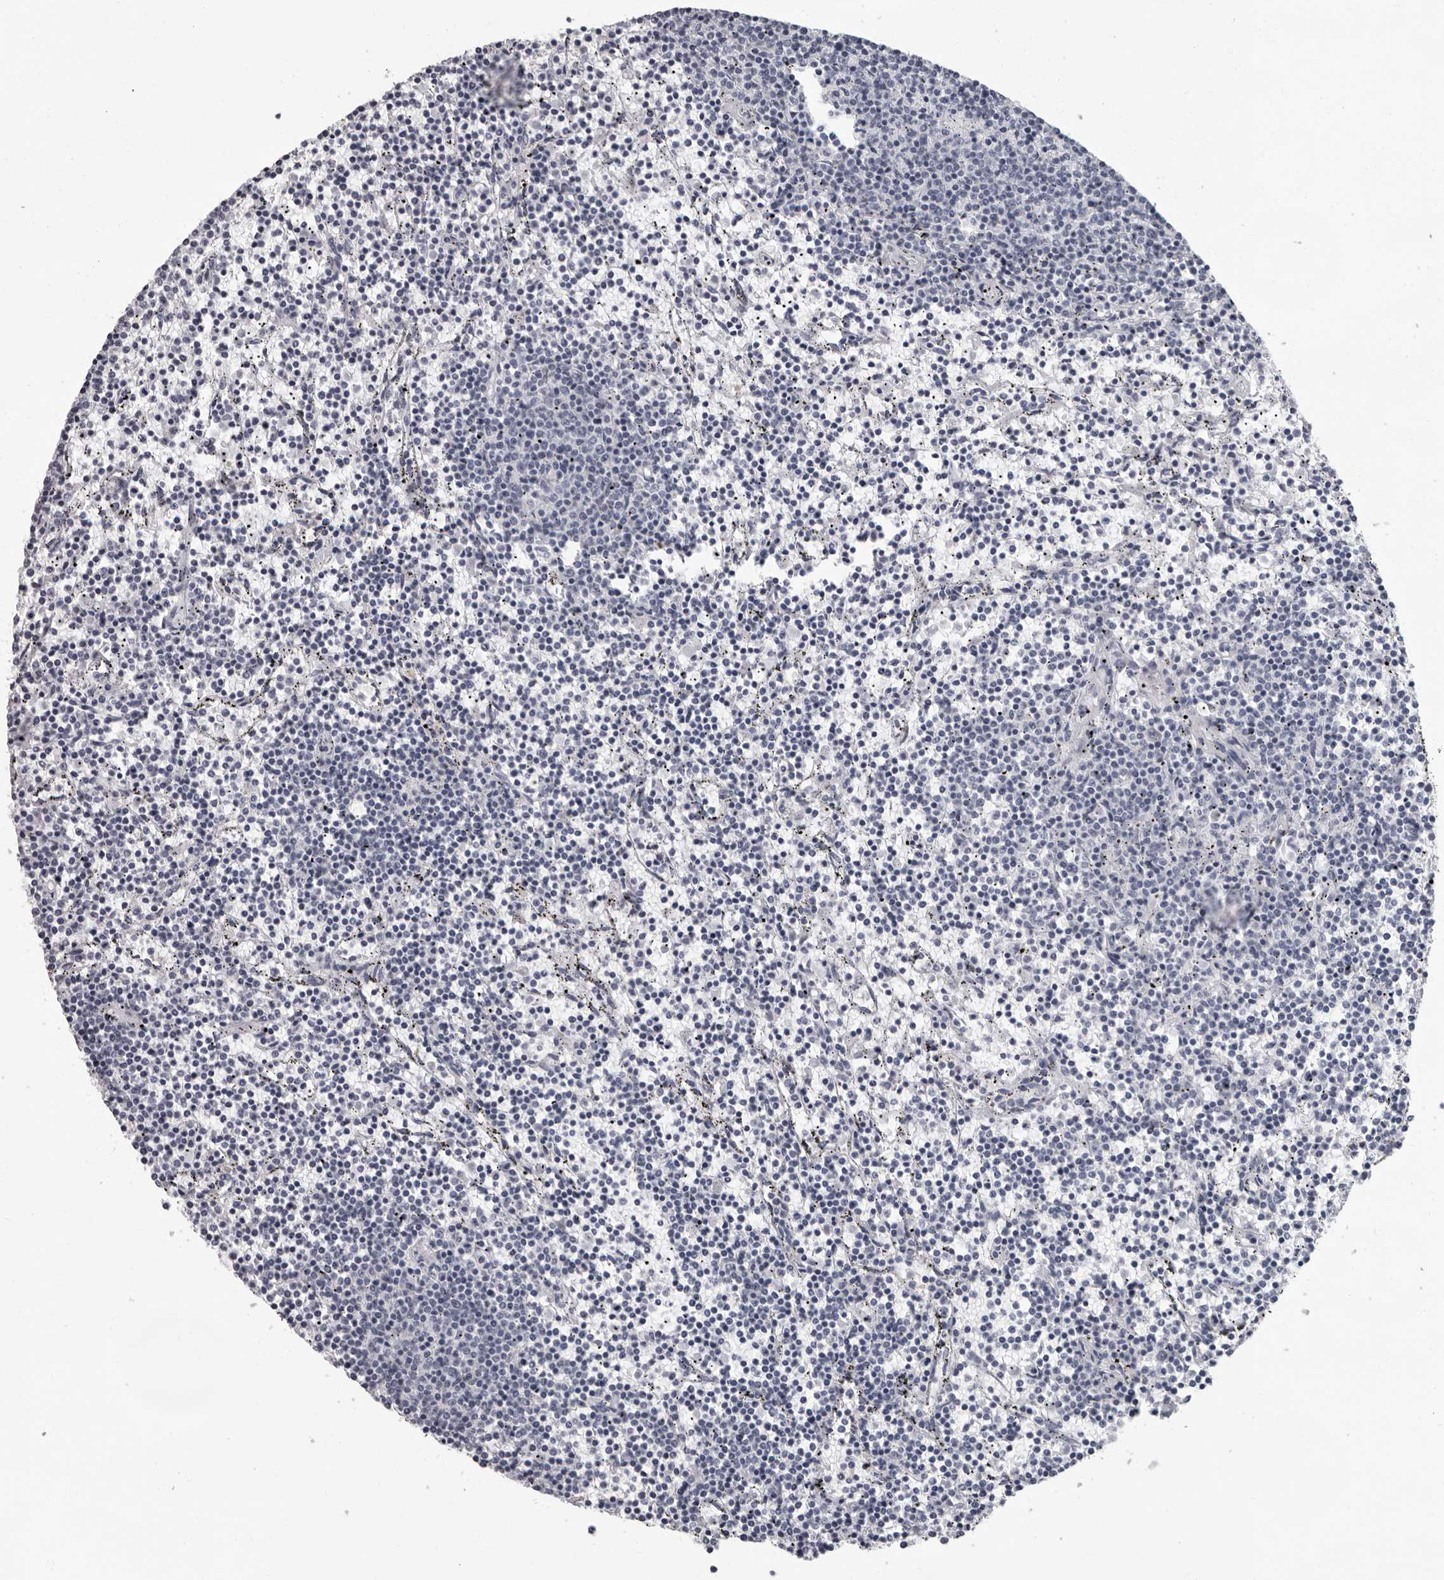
{"staining": {"intensity": "negative", "quantity": "none", "location": "none"}, "tissue": "lymphoma", "cell_type": "Tumor cells", "image_type": "cancer", "snomed": [{"axis": "morphology", "description": "Malignant lymphoma, non-Hodgkin's type, Low grade"}, {"axis": "topography", "description": "Spleen"}], "caption": "There is no significant expression in tumor cells of malignant lymphoma, non-Hodgkin's type (low-grade).", "gene": "LZIC", "patient": {"sex": "female", "age": 50}}